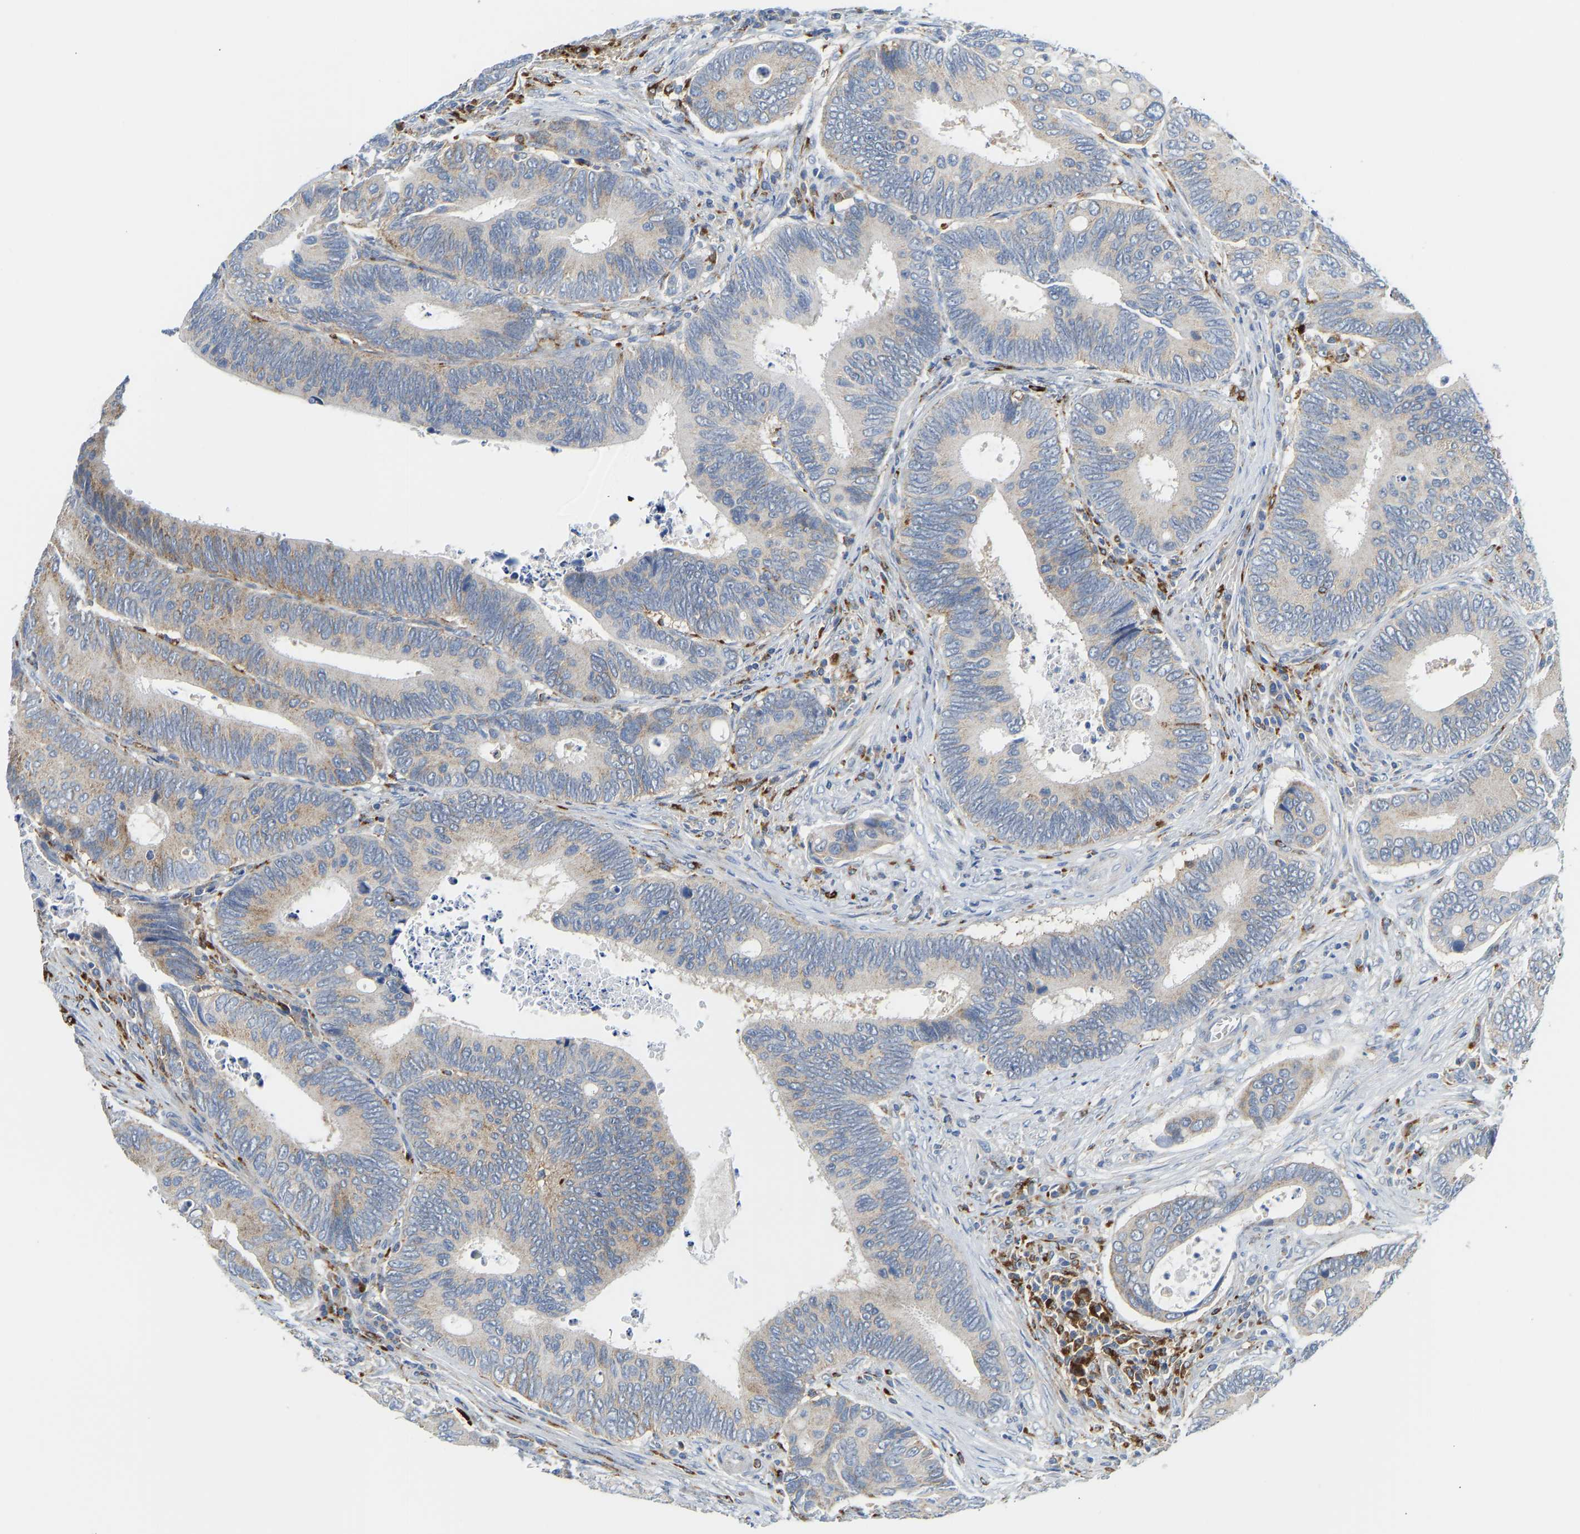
{"staining": {"intensity": "weak", "quantity": "25%-75%", "location": "cytoplasmic/membranous"}, "tissue": "colorectal cancer", "cell_type": "Tumor cells", "image_type": "cancer", "snomed": [{"axis": "morphology", "description": "Inflammation, NOS"}, {"axis": "morphology", "description": "Adenocarcinoma, NOS"}, {"axis": "topography", "description": "Colon"}], "caption": "A brown stain shows weak cytoplasmic/membranous expression of a protein in human colorectal cancer tumor cells. Nuclei are stained in blue.", "gene": "ATP6V1E1", "patient": {"sex": "male", "age": 72}}